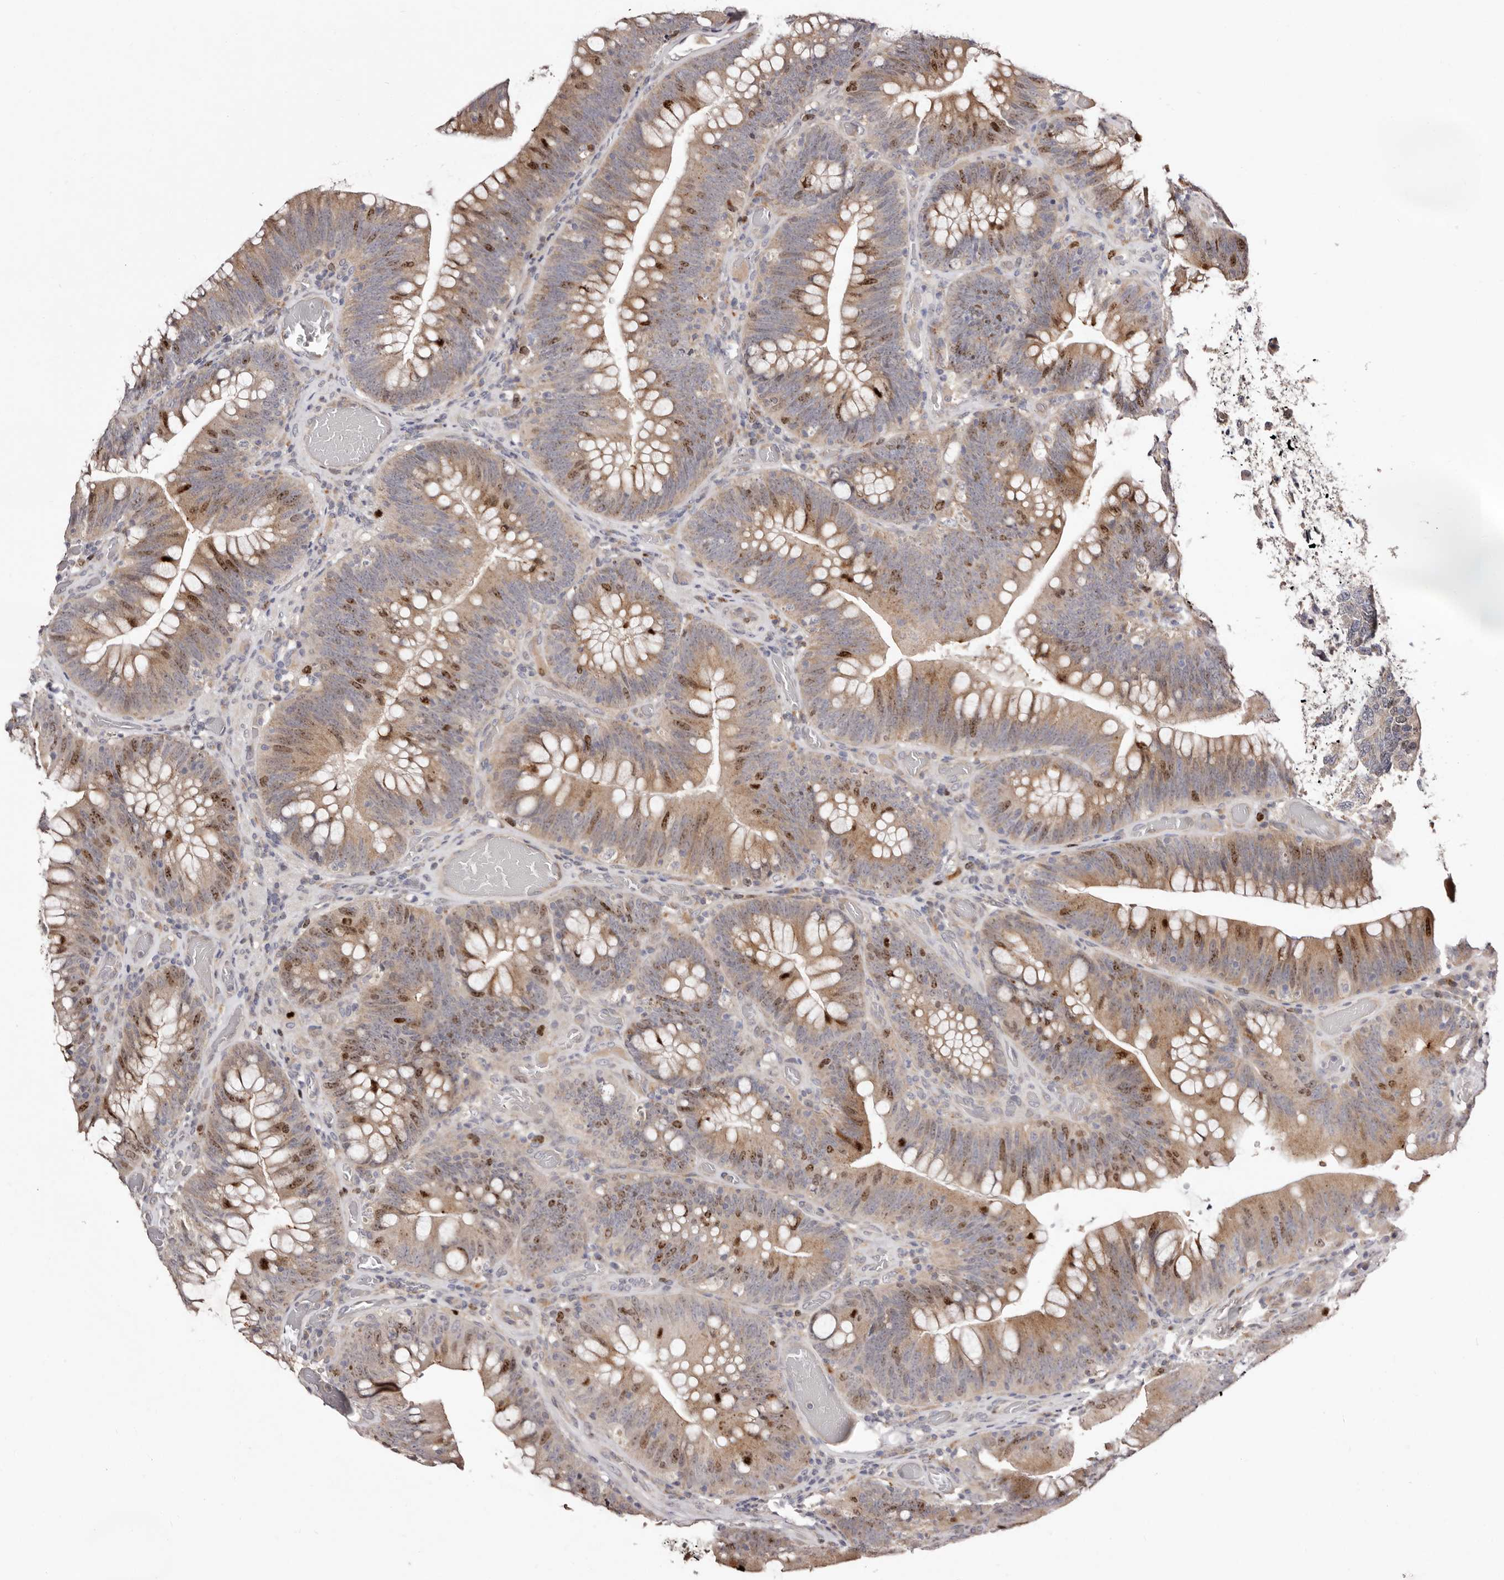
{"staining": {"intensity": "moderate", "quantity": ">75%", "location": "cytoplasmic/membranous,nuclear"}, "tissue": "colorectal cancer", "cell_type": "Tumor cells", "image_type": "cancer", "snomed": [{"axis": "morphology", "description": "Normal tissue, NOS"}, {"axis": "topography", "description": "Colon"}], "caption": "A brown stain highlights moderate cytoplasmic/membranous and nuclear positivity of a protein in colorectal cancer tumor cells.", "gene": "CDCA8", "patient": {"sex": "female", "age": 82}}